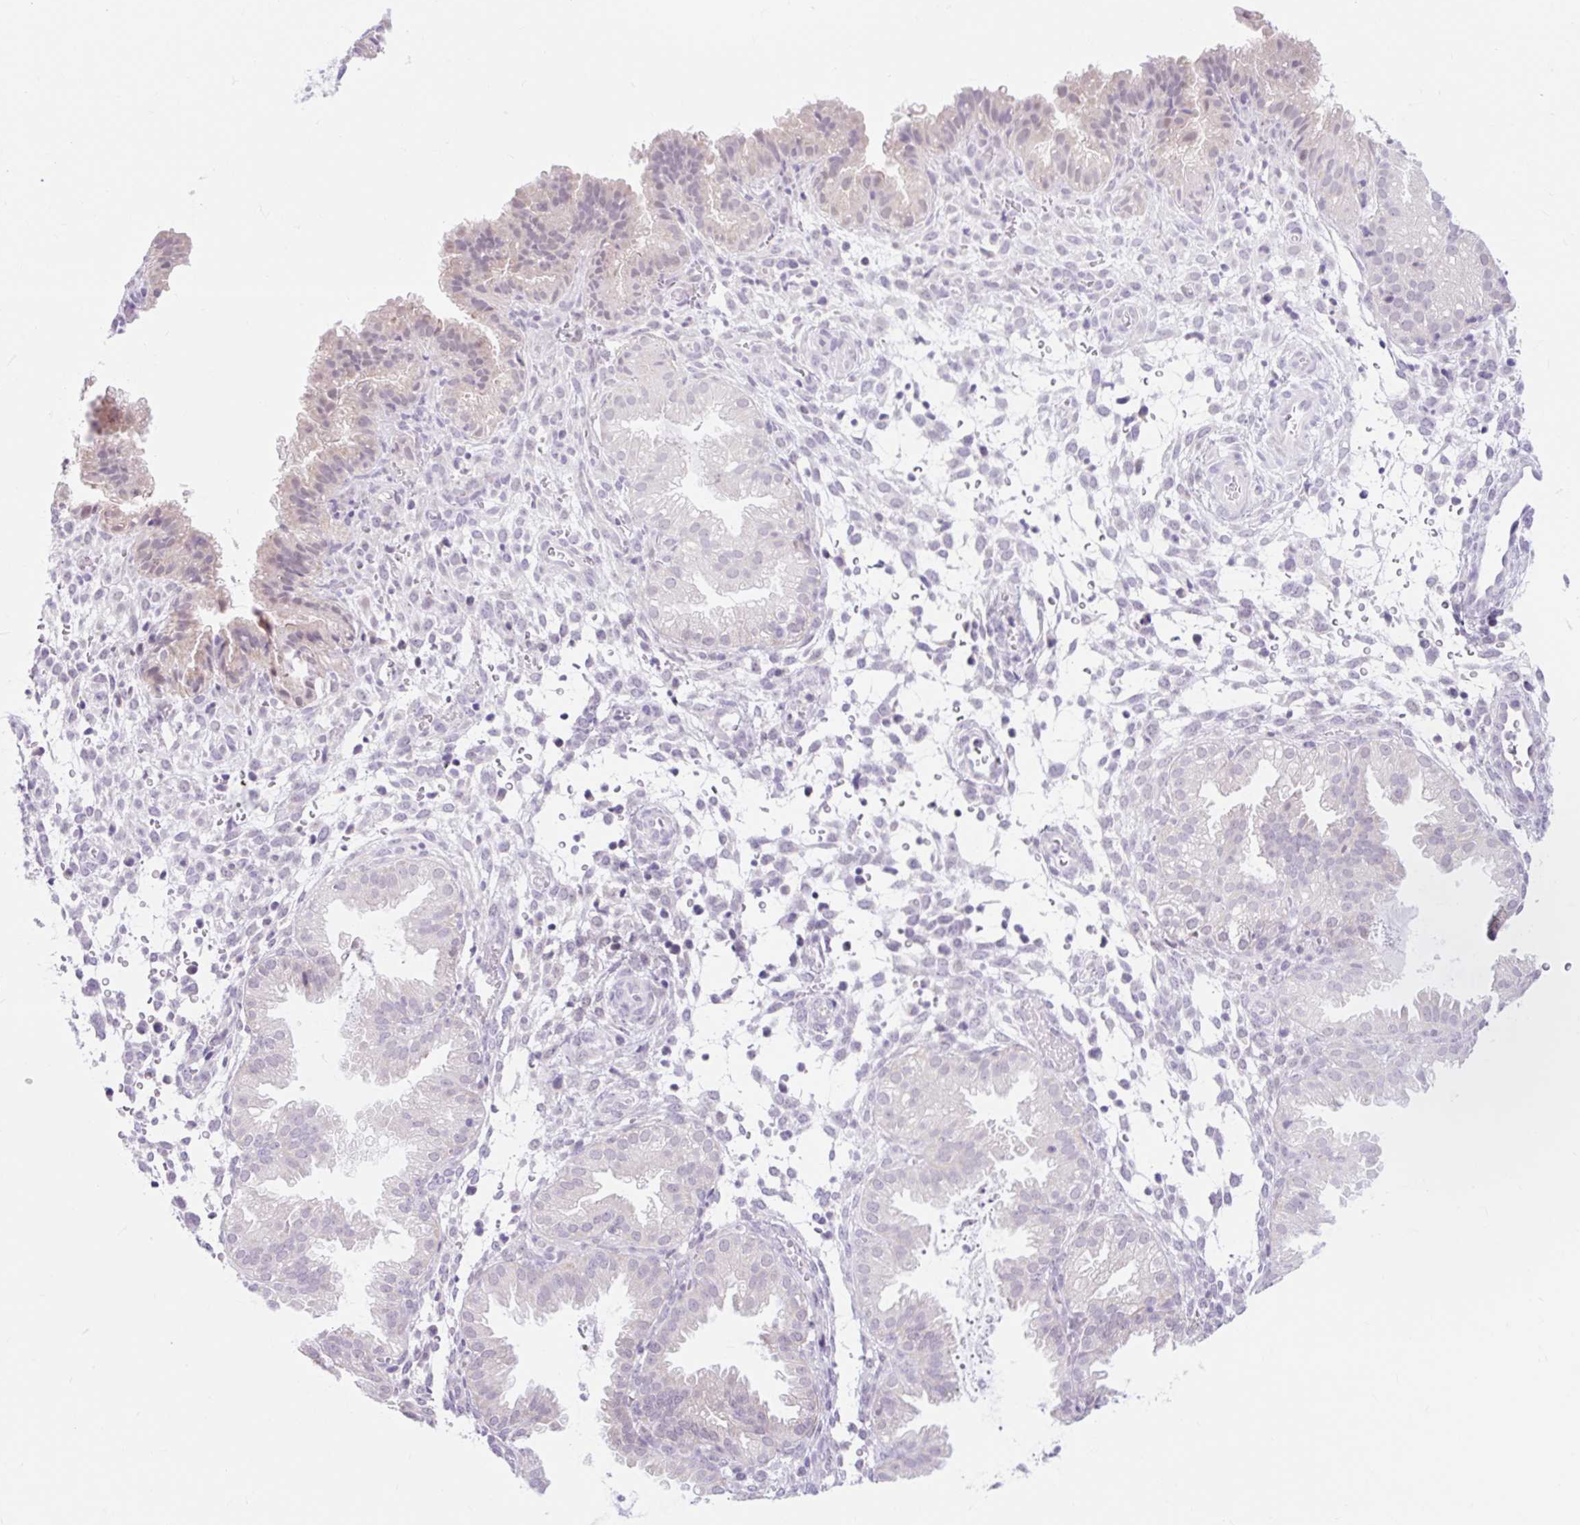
{"staining": {"intensity": "negative", "quantity": "none", "location": "none"}, "tissue": "endometrium", "cell_type": "Cells in endometrial stroma", "image_type": "normal", "snomed": [{"axis": "morphology", "description": "Normal tissue, NOS"}, {"axis": "topography", "description": "Endometrium"}], "caption": "Histopathology image shows no protein positivity in cells in endometrial stroma of normal endometrium. (Stains: DAB (3,3'-diaminobenzidine) IHC with hematoxylin counter stain, Microscopy: brightfield microscopy at high magnification).", "gene": "ITPK1", "patient": {"sex": "female", "age": 33}}